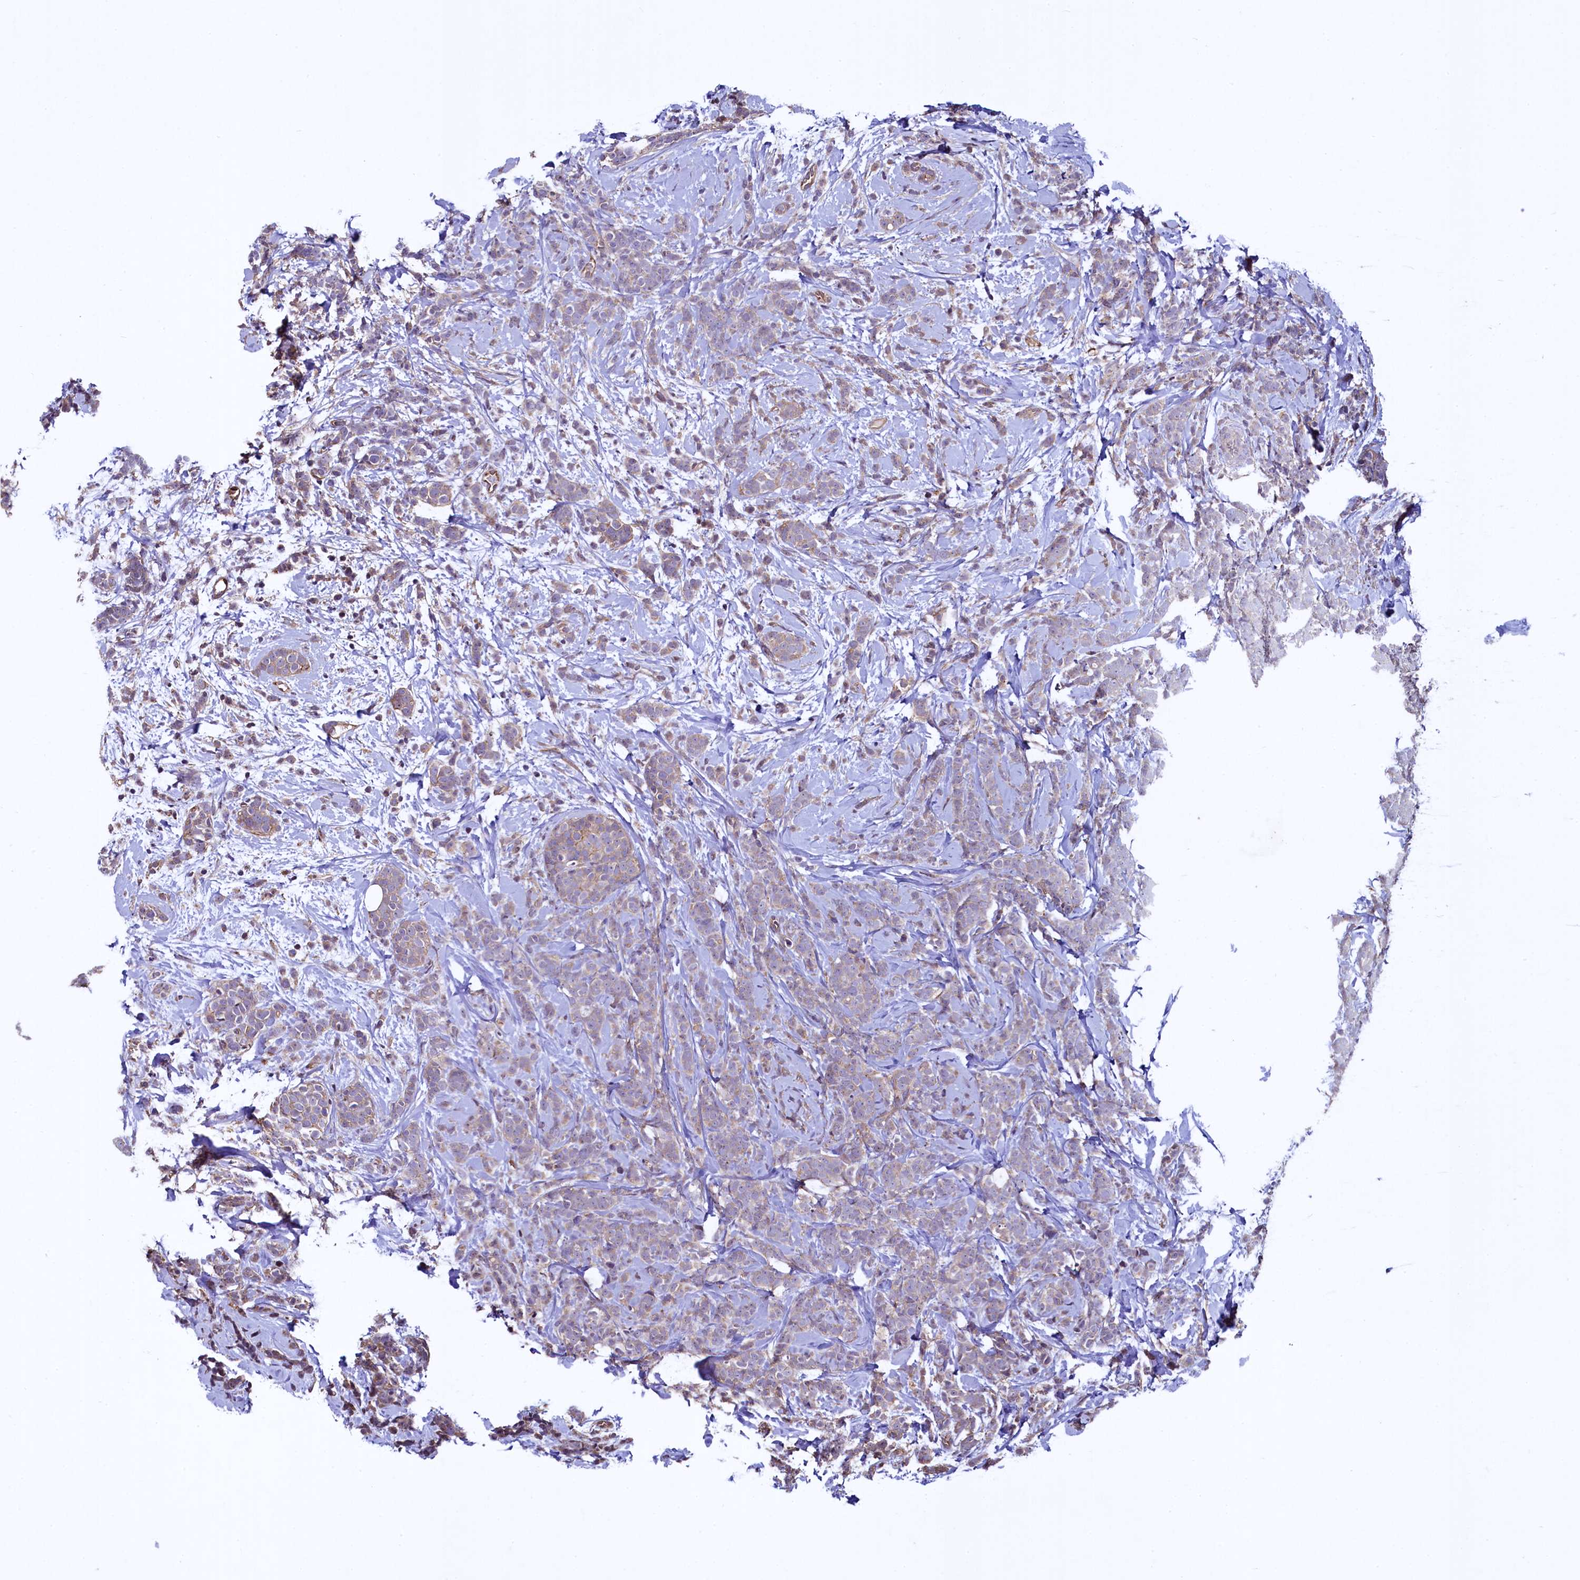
{"staining": {"intensity": "weak", "quantity": "25%-75%", "location": "cytoplasmic/membranous"}, "tissue": "breast cancer", "cell_type": "Tumor cells", "image_type": "cancer", "snomed": [{"axis": "morphology", "description": "Lobular carcinoma"}, {"axis": "topography", "description": "Breast"}], "caption": "Breast cancer (lobular carcinoma) stained for a protein (brown) shows weak cytoplasmic/membranous positive staining in about 25%-75% of tumor cells.", "gene": "PALM", "patient": {"sex": "female", "age": 58}}